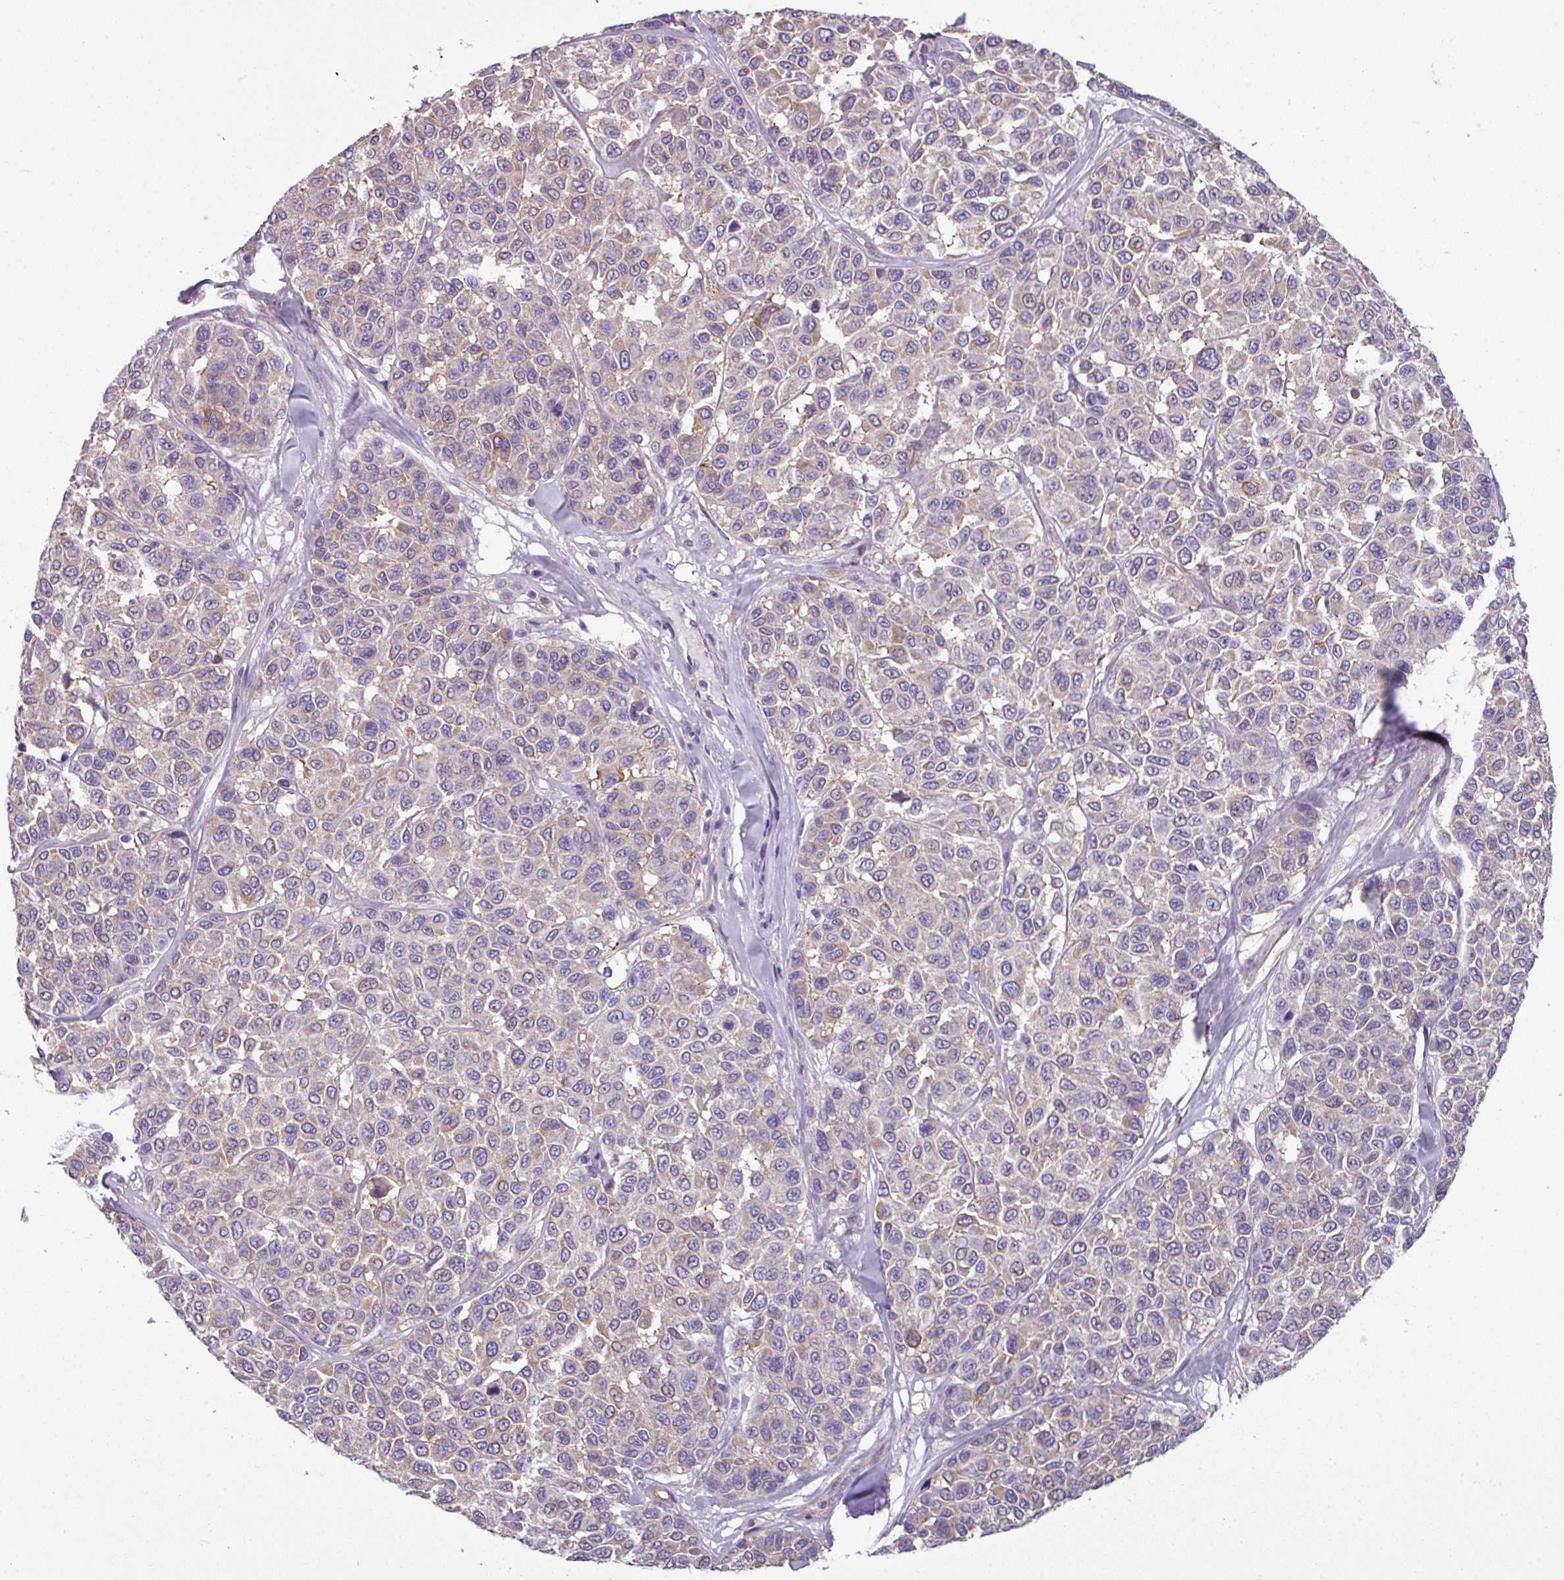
{"staining": {"intensity": "weak", "quantity": "25%-75%", "location": "cytoplasmic/membranous"}, "tissue": "melanoma", "cell_type": "Tumor cells", "image_type": "cancer", "snomed": [{"axis": "morphology", "description": "Malignant melanoma, NOS"}, {"axis": "topography", "description": "Skin"}], "caption": "Immunohistochemical staining of human melanoma displays low levels of weak cytoplasmic/membranous expression in approximately 25%-75% of tumor cells.", "gene": "SLC23A2", "patient": {"sex": "female", "age": 66}}